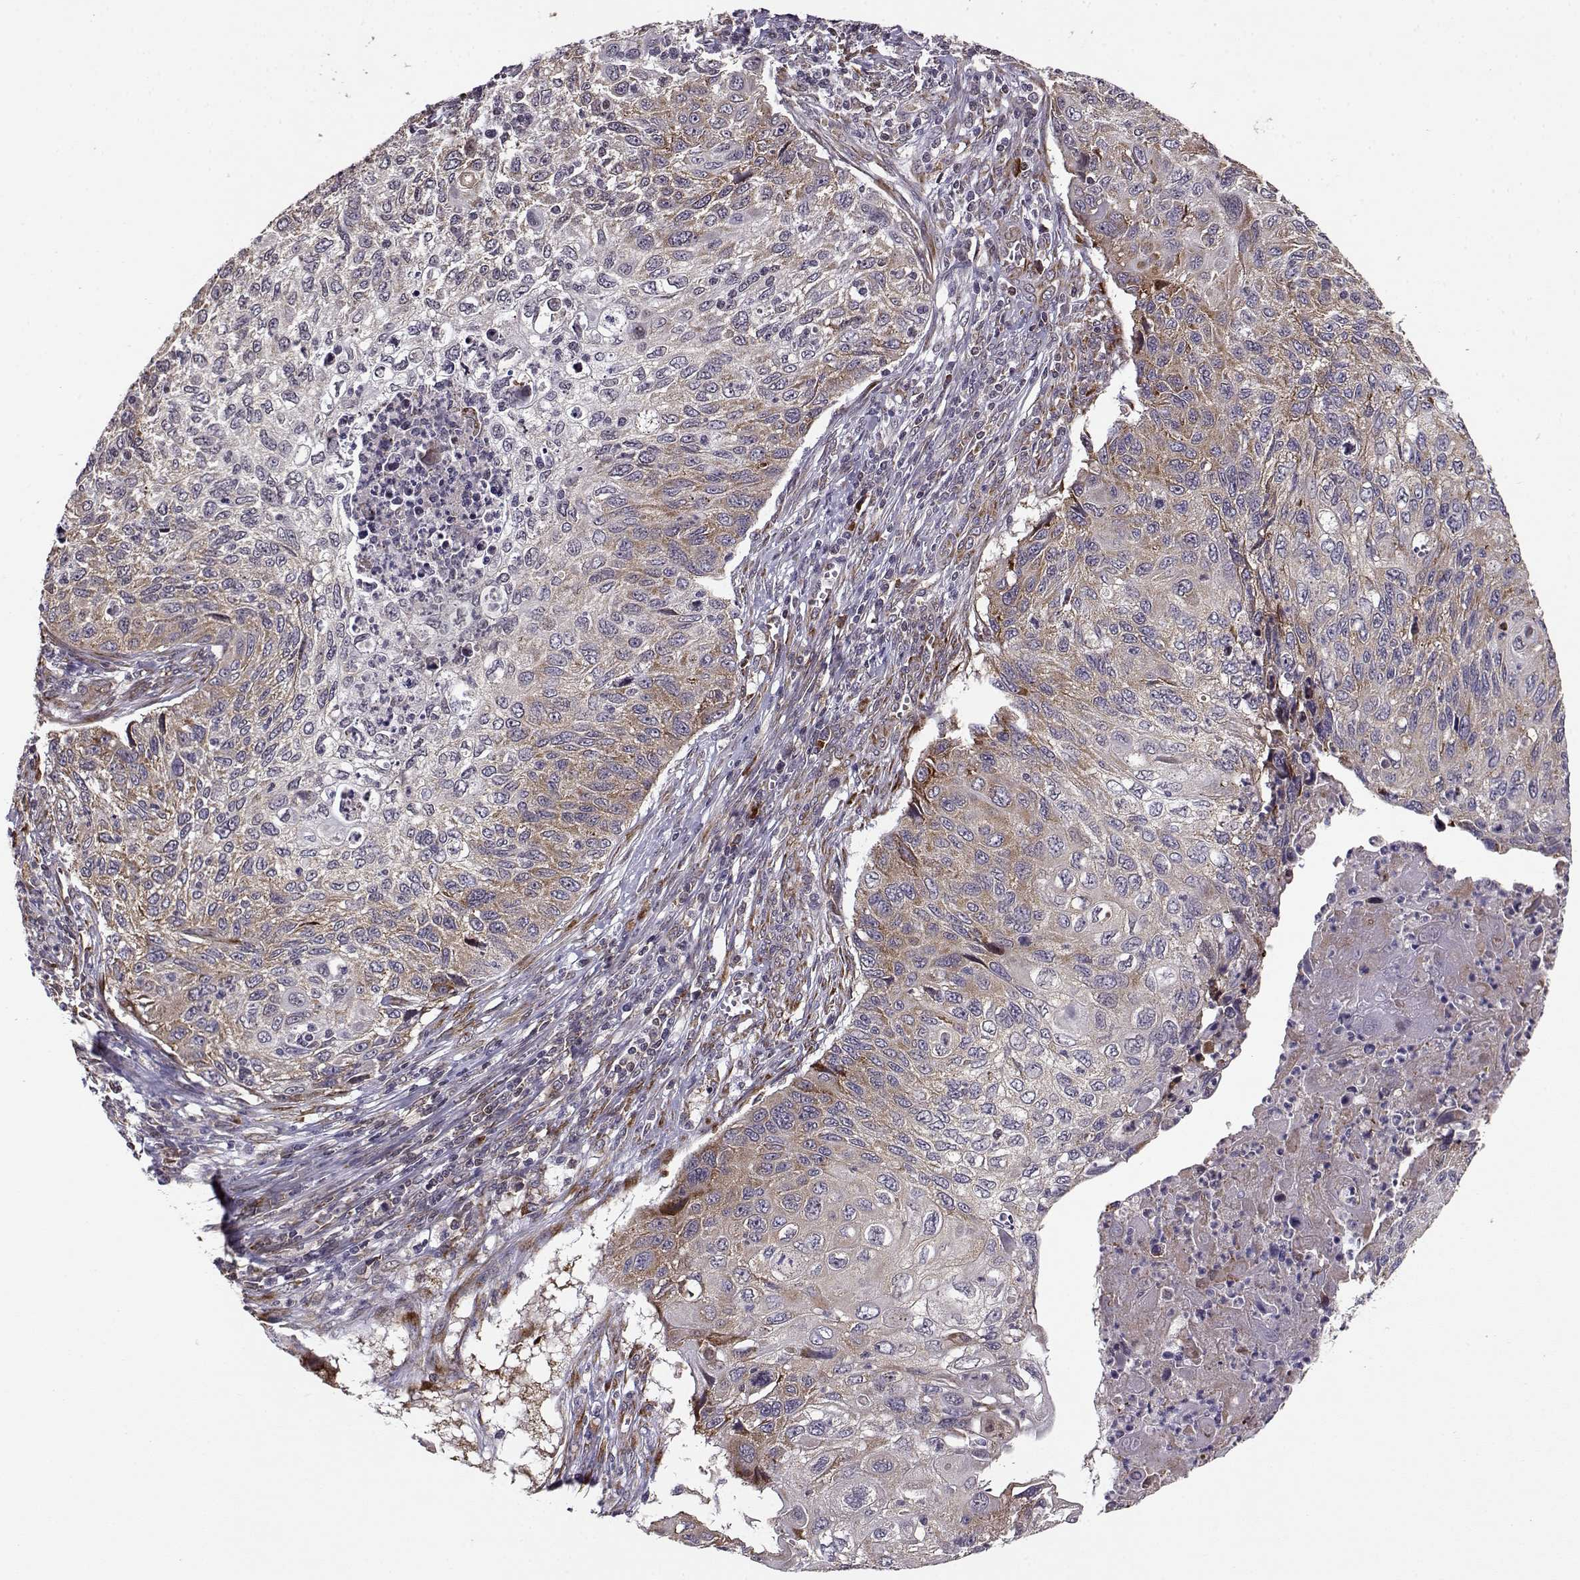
{"staining": {"intensity": "strong", "quantity": "<25%", "location": "cytoplasmic/membranous"}, "tissue": "cervical cancer", "cell_type": "Tumor cells", "image_type": "cancer", "snomed": [{"axis": "morphology", "description": "Squamous cell carcinoma, NOS"}, {"axis": "topography", "description": "Cervix"}], "caption": "IHC histopathology image of cervical cancer stained for a protein (brown), which displays medium levels of strong cytoplasmic/membranous expression in about <25% of tumor cells.", "gene": "RPL31", "patient": {"sex": "female", "age": 70}}